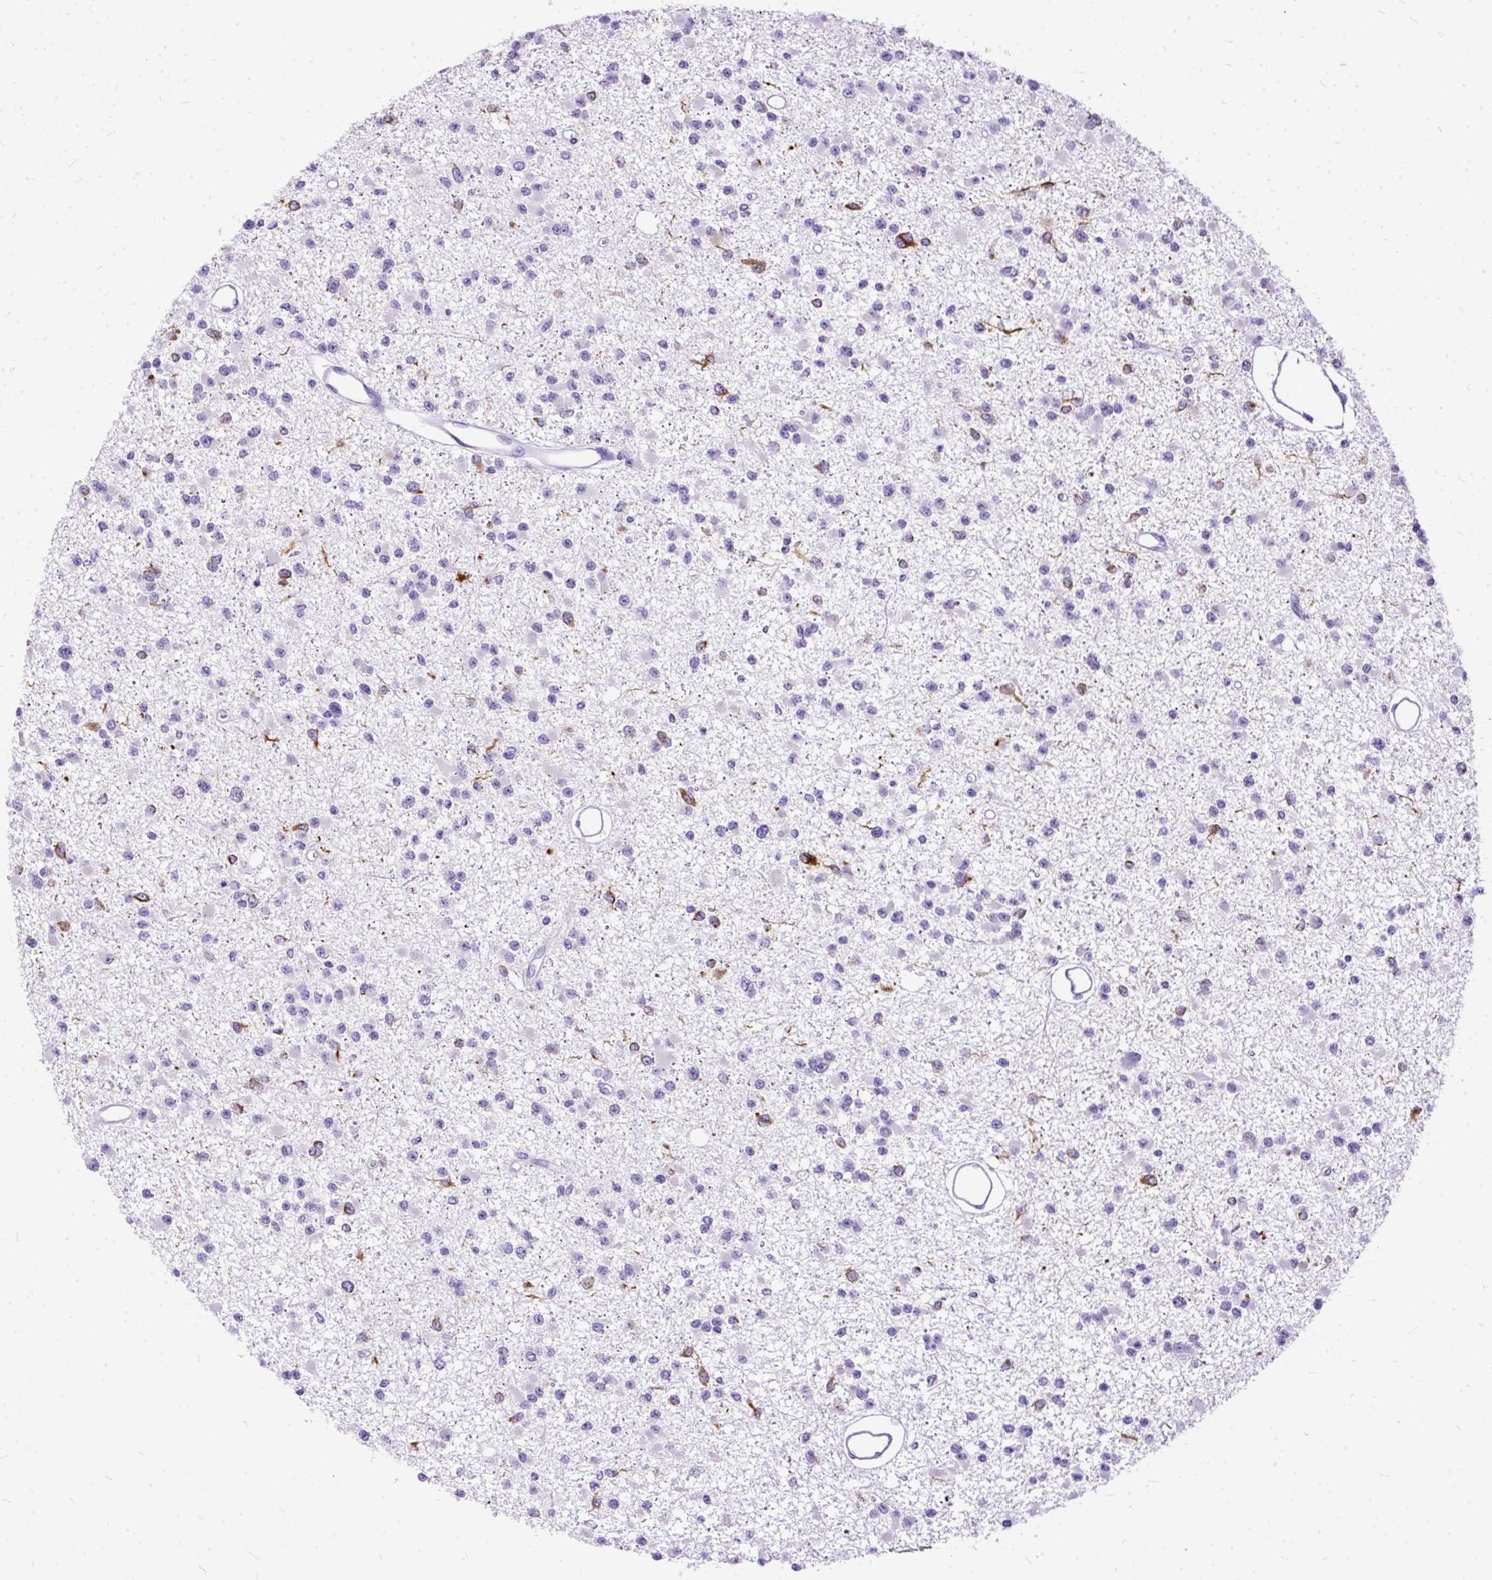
{"staining": {"intensity": "negative", "quantity": "none", "location": "none"}, "tissue": "glioma", "cell_type": "Tumor cells", "image_type": "cancer", "snomed": [{"axis": "morphology", "description": "Glioma, malignant, Low grade"}, {"axis": "topography", "description": "Brain"}], "caption": "A photomicrograph of human glioma is negative for staining in tumor cells.", "gene": "HEY1", "patient": {"sex": "female", "age": 22}}